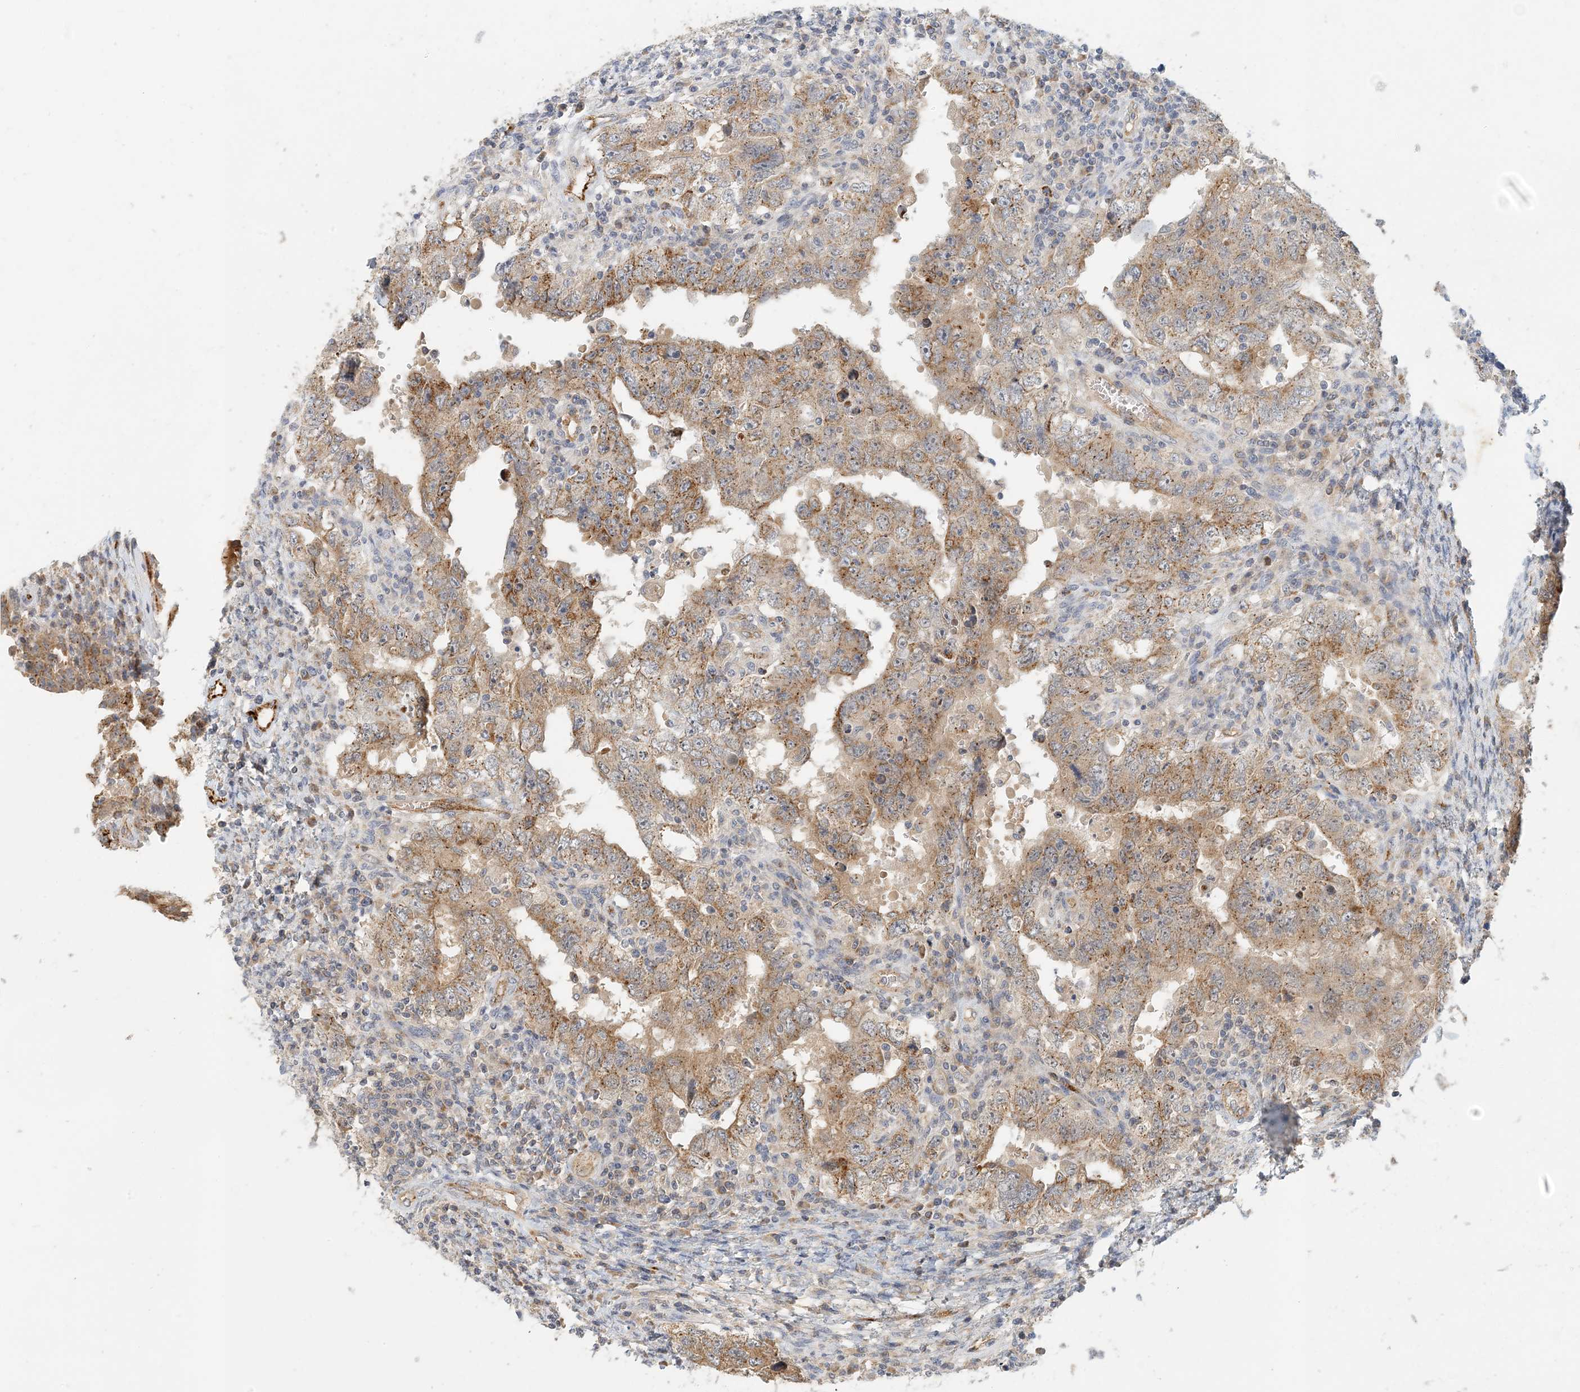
{"staining": {"intensity": "moderate", "quantity": ">75%", "location": "cytoplasmic/membranous"}, "tissue": "testis cancer", "cell_type": "Tumor cells", "image_type": "cancer", "snomed": [{"axis": "morphology", "description": "Carcinoma, Embryonal, NOS"}, {"axis": "topography", "description": "Testis"}], "caption": "The micrograph reveals a brown stain indicating the presence of a protein in the cytoplasmic/membranous of tumor cells in embryonal carcinoma (testis).", "gene": "ZBTB3", "patient": {"sex": "male", "age": 26}}